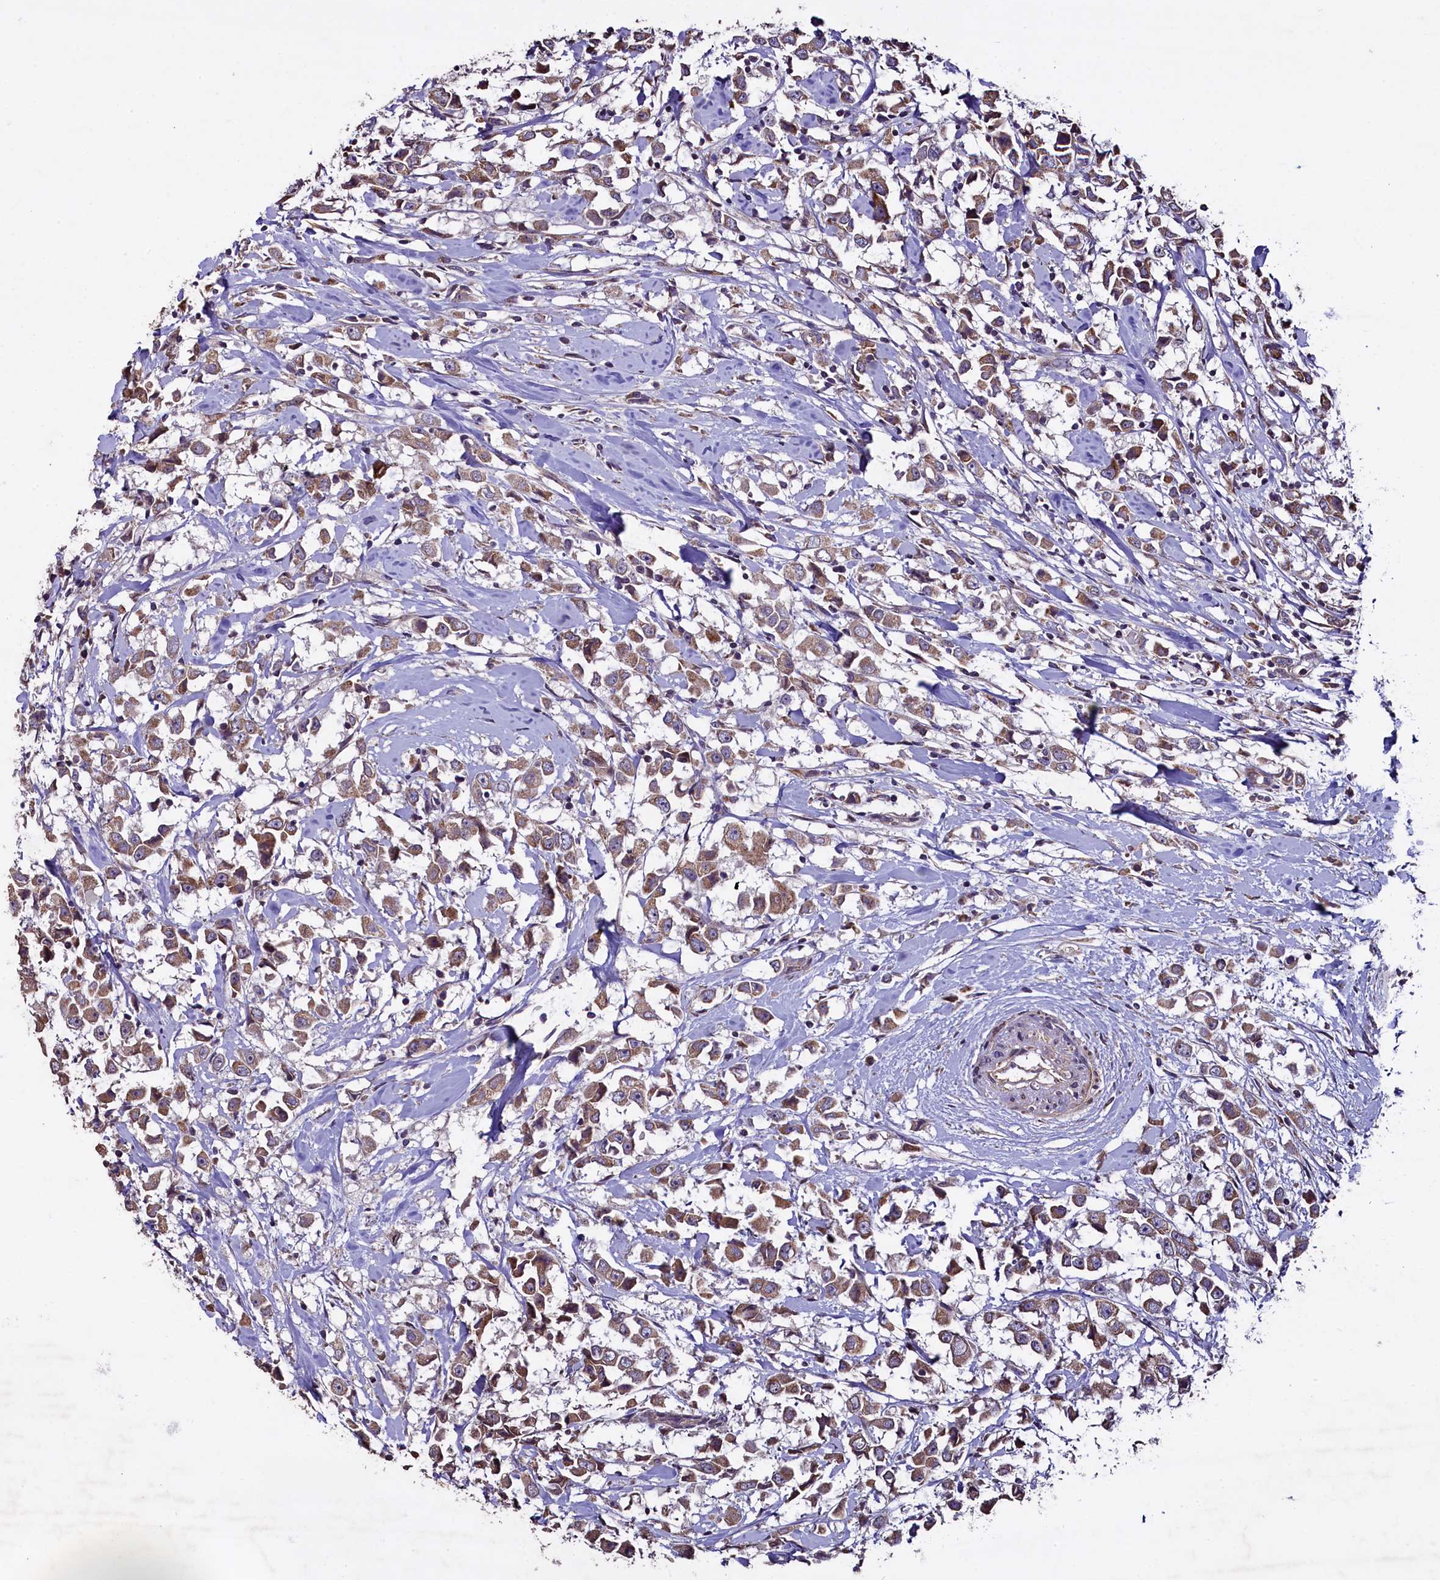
{"staining": {"intensity": "moderate", "quantity": ">75%", "location": "cytoplasmic/membranous"}, "tissue": "breast cancer", "cell_type": "Tumor cells", "image_type": "cancer", "snomed": [{"axis": "morphology", "description": "Duct carcinoma"}, {"axis": "topography", "description": "Breast"}], "caption": "IHC image of neoplastic tissue: human breast cancer (intraductal carcinoma) stained using immunohistochemistry (IHC) displays medium levels of moderate protein expression localized specifically in the cytoplasmic/membranous of tumor cells, appearing as a cytoplasmic/membranous brown color.", "gene": "COQ9", "patient": {"sex": "female", "age": 61}}